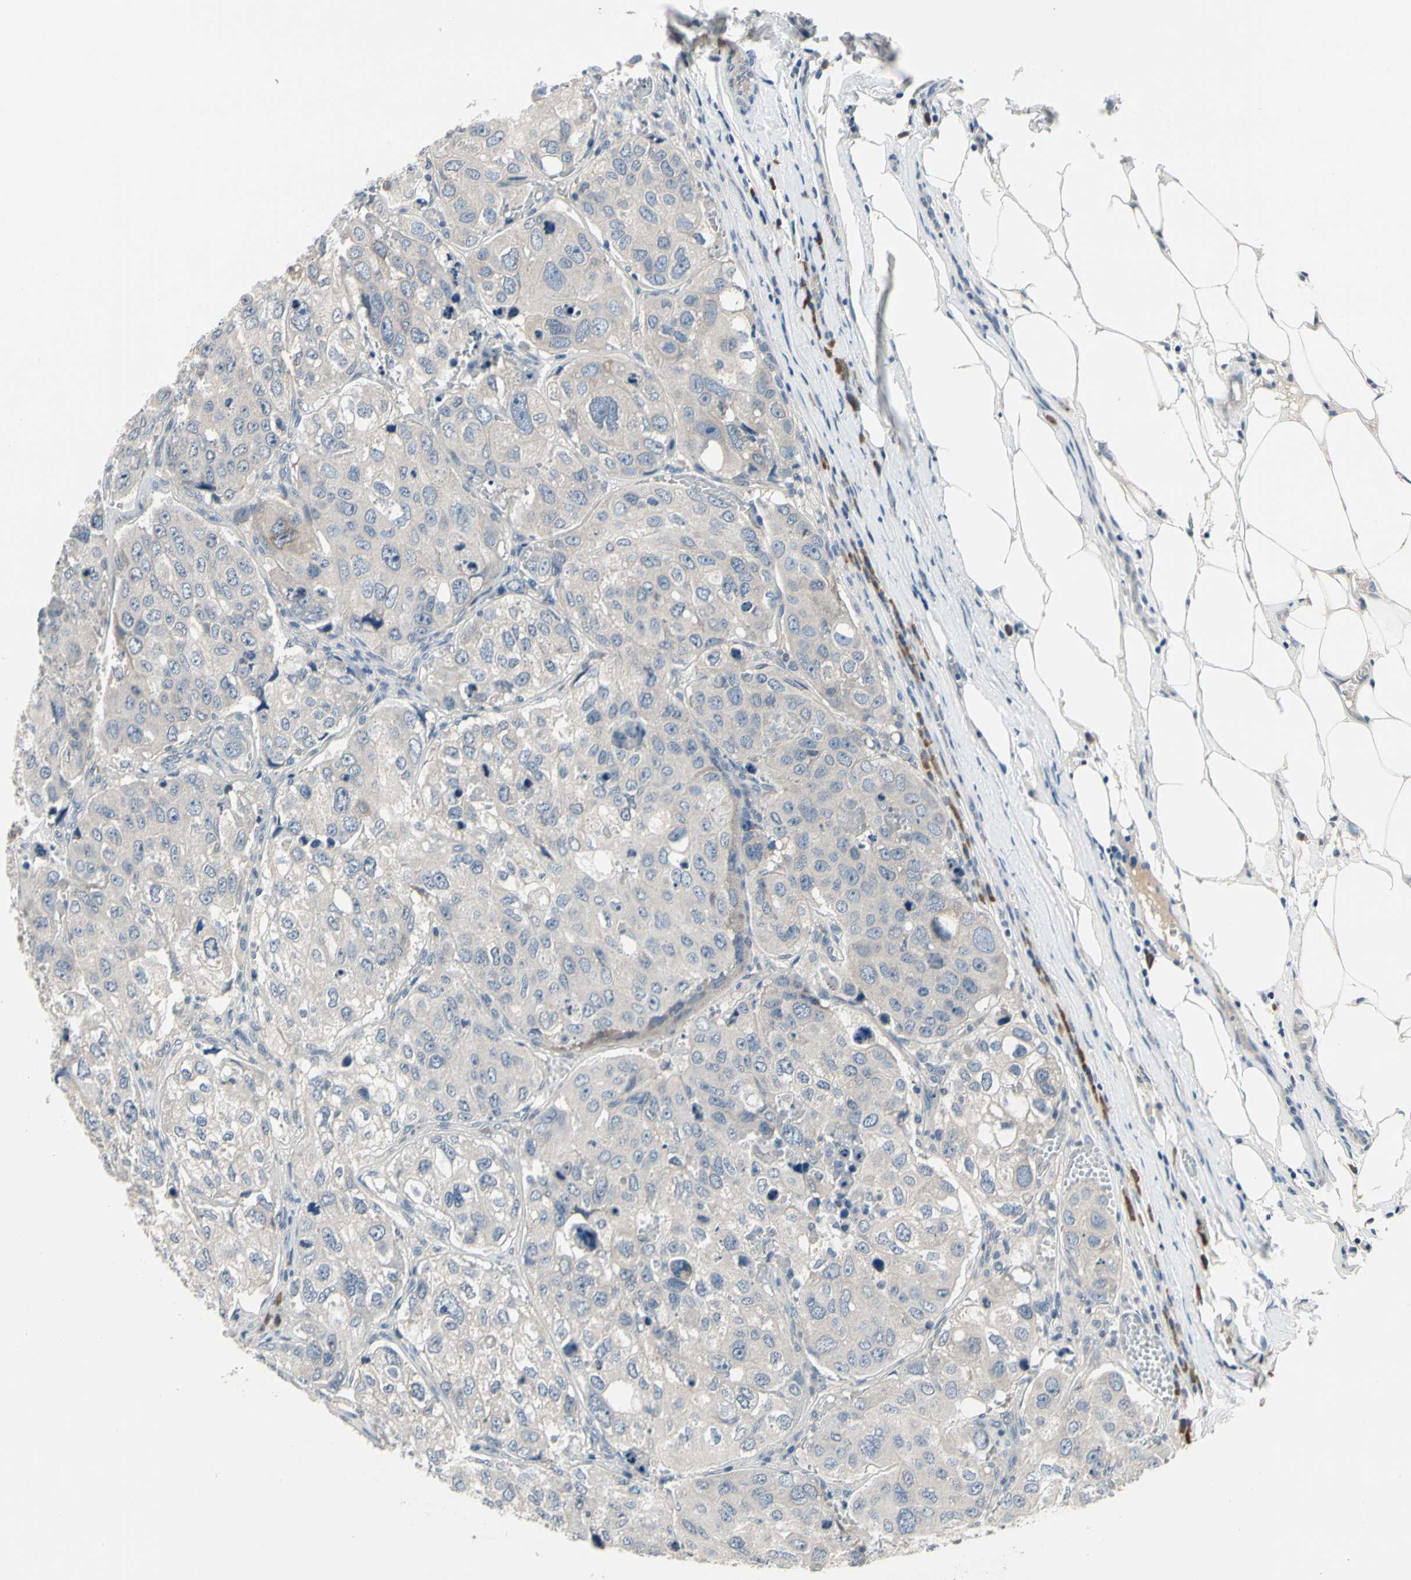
{"staining": {"intensity": "weak", "quantity": "25%-75%", "location": "cytoplasmic/membranous"}, "tissue": "urothelial cancer", "cell_type": "Tumor cells", "image_type": "cancer", "snomed": [{"axis": "morphology", "description": "Urothelial carcinoma, High grade"}, {"axis": "topography", "description": "Lymph node"}, {"axis": "topography", "description": "Urinary bladder"}], "caption": "Tumor cells demonstrate low levels of weak cytoplasmic/membranous expression in approximately 25%-75% of cells in human urothelial carcinoma (high-grade).", "gene": "SELENOK", "patient": {"sex": "male", "age": 51}}